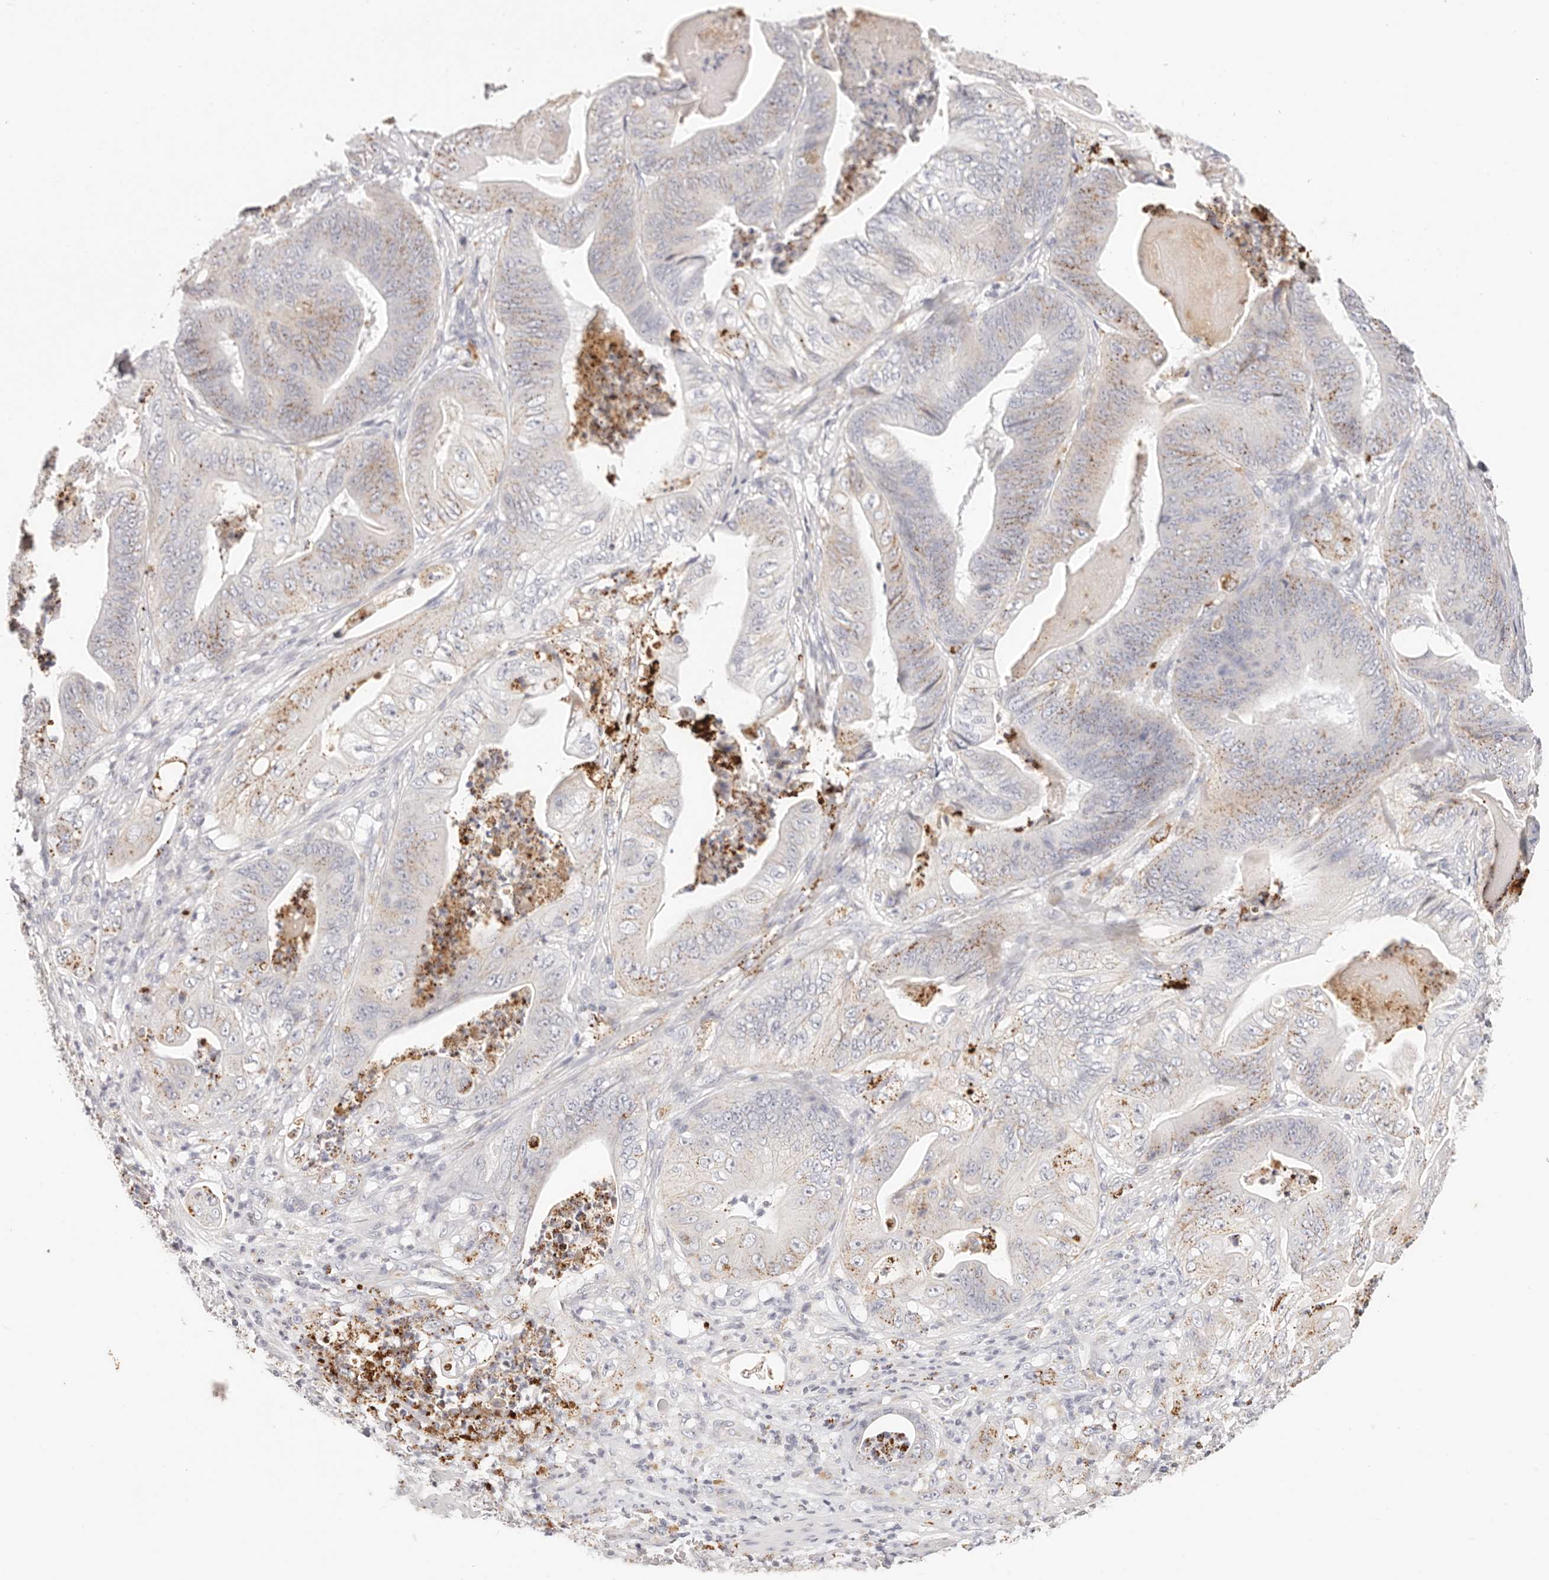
{"staining": {"intensity": "moderate", "quantity": "<25%", "location": "cytoplasmic/membranous"}, "tissue": "stomach cancer", "cell_type": "Tumor cells", "image_type": "cancer", "snomed": [{"axis": "morphology", "description": "Adenocarcinoma, NOS"}, {"axis": "topography", "description": "Stomach"}], "caption": "Immunohistochemical staining of human adenocarcinoma (stomach) exhibits low levels of moderate cytoplasmic/membranous protein positivity in about <25% of tumor cells. The staining is performed using DAB (3,3'-diaminobenzidine) brown chromogen to label protein expression. The nuclei are counter-stained blue using hematoxylin.", "gene": "STKLD1", "patient": {"sex": "female", "age": 73}}